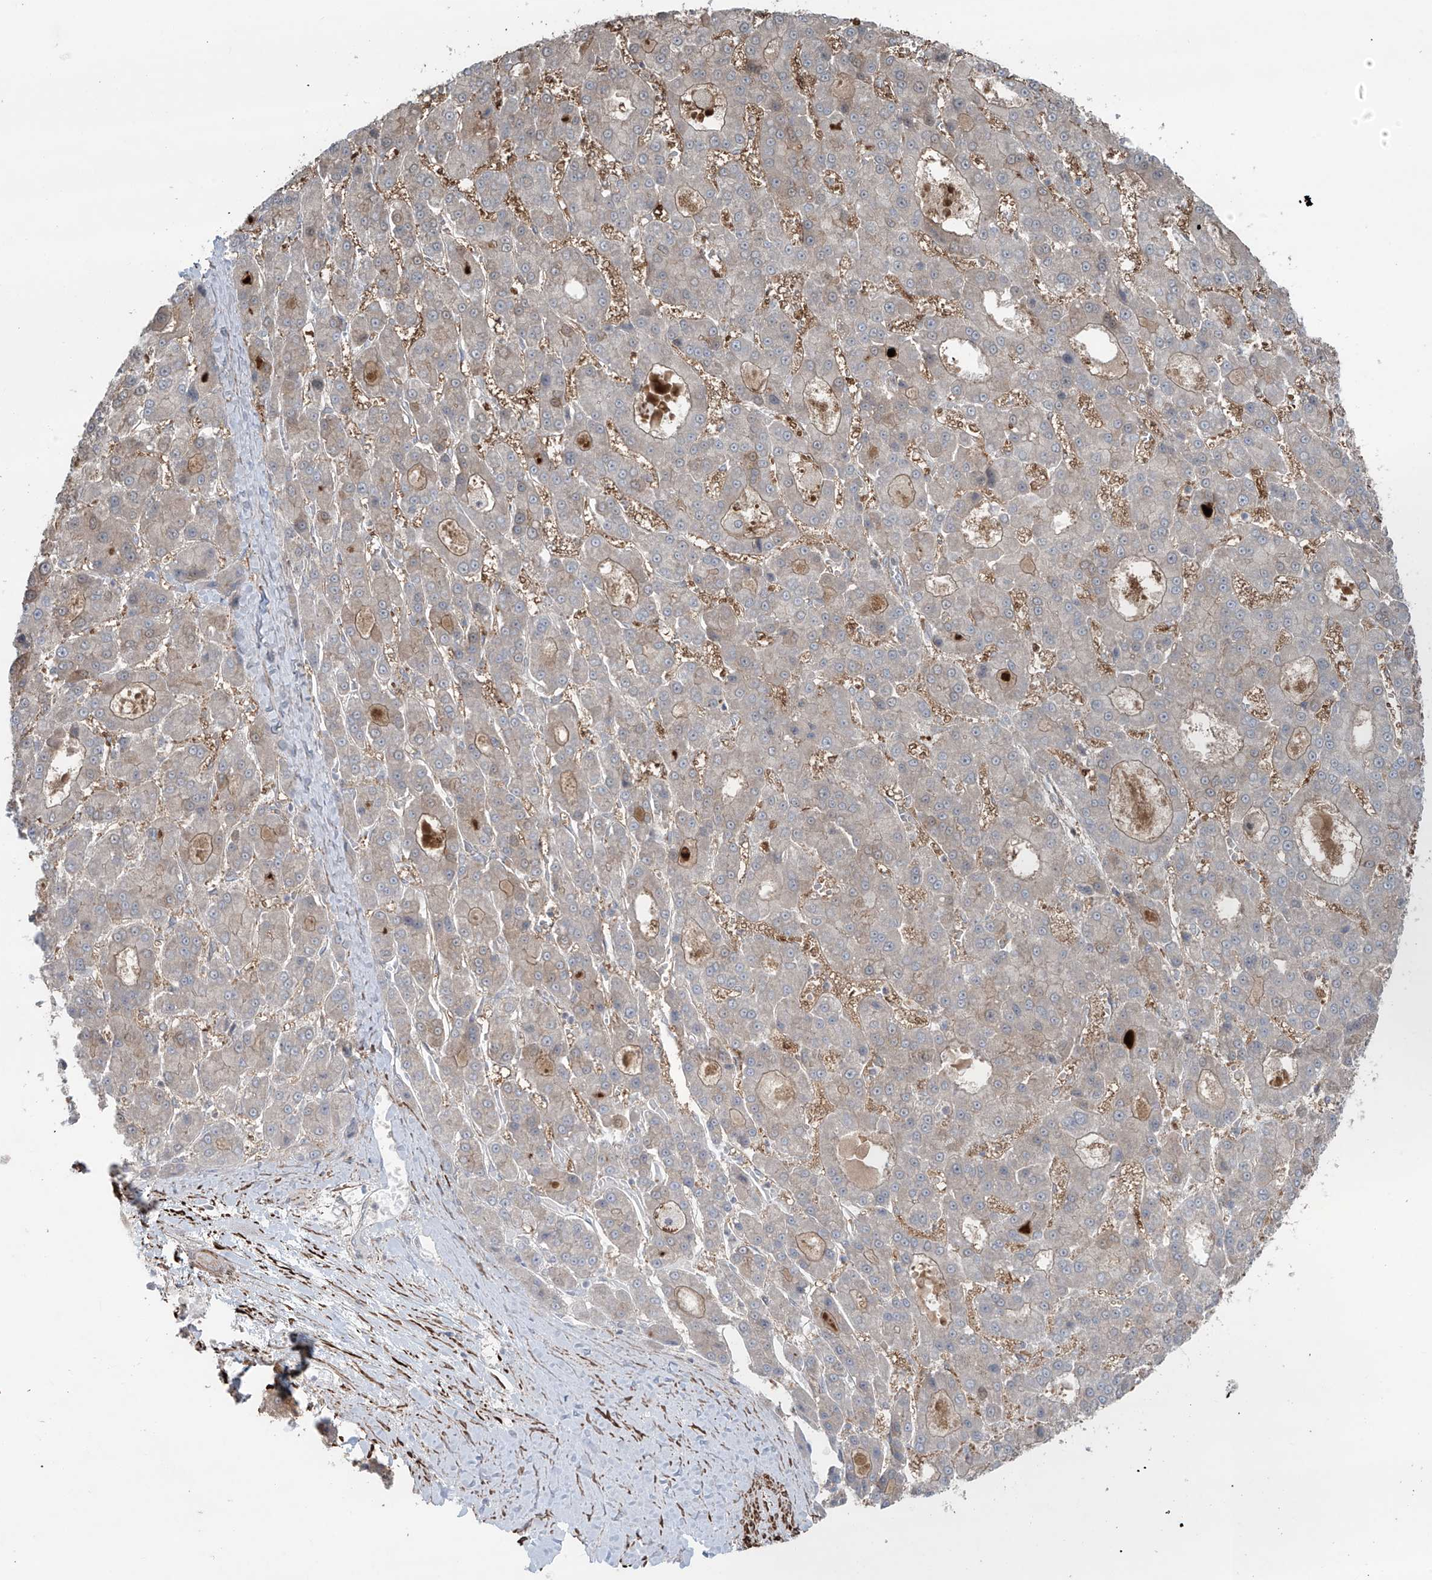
{"staining": {"intensity": "weak", "quantity": "<25%", "location": "cytoplasmic/membranous"}, "tissue": "liver cancer", "cell_type": "Tumor cells", "image_type": "cancer", "snomed": [{"axis": "morphology", "description": "Carcinoma, Hepatocellular, NOS"}, {"axis": "topography", "description": "Liver"}], "caption": "There is no significant staining in tumor cells of hepatocellular carcinoma (liver).", "gene": "RASGEF1A", "patient": {"sex": "male", "age": 70}}